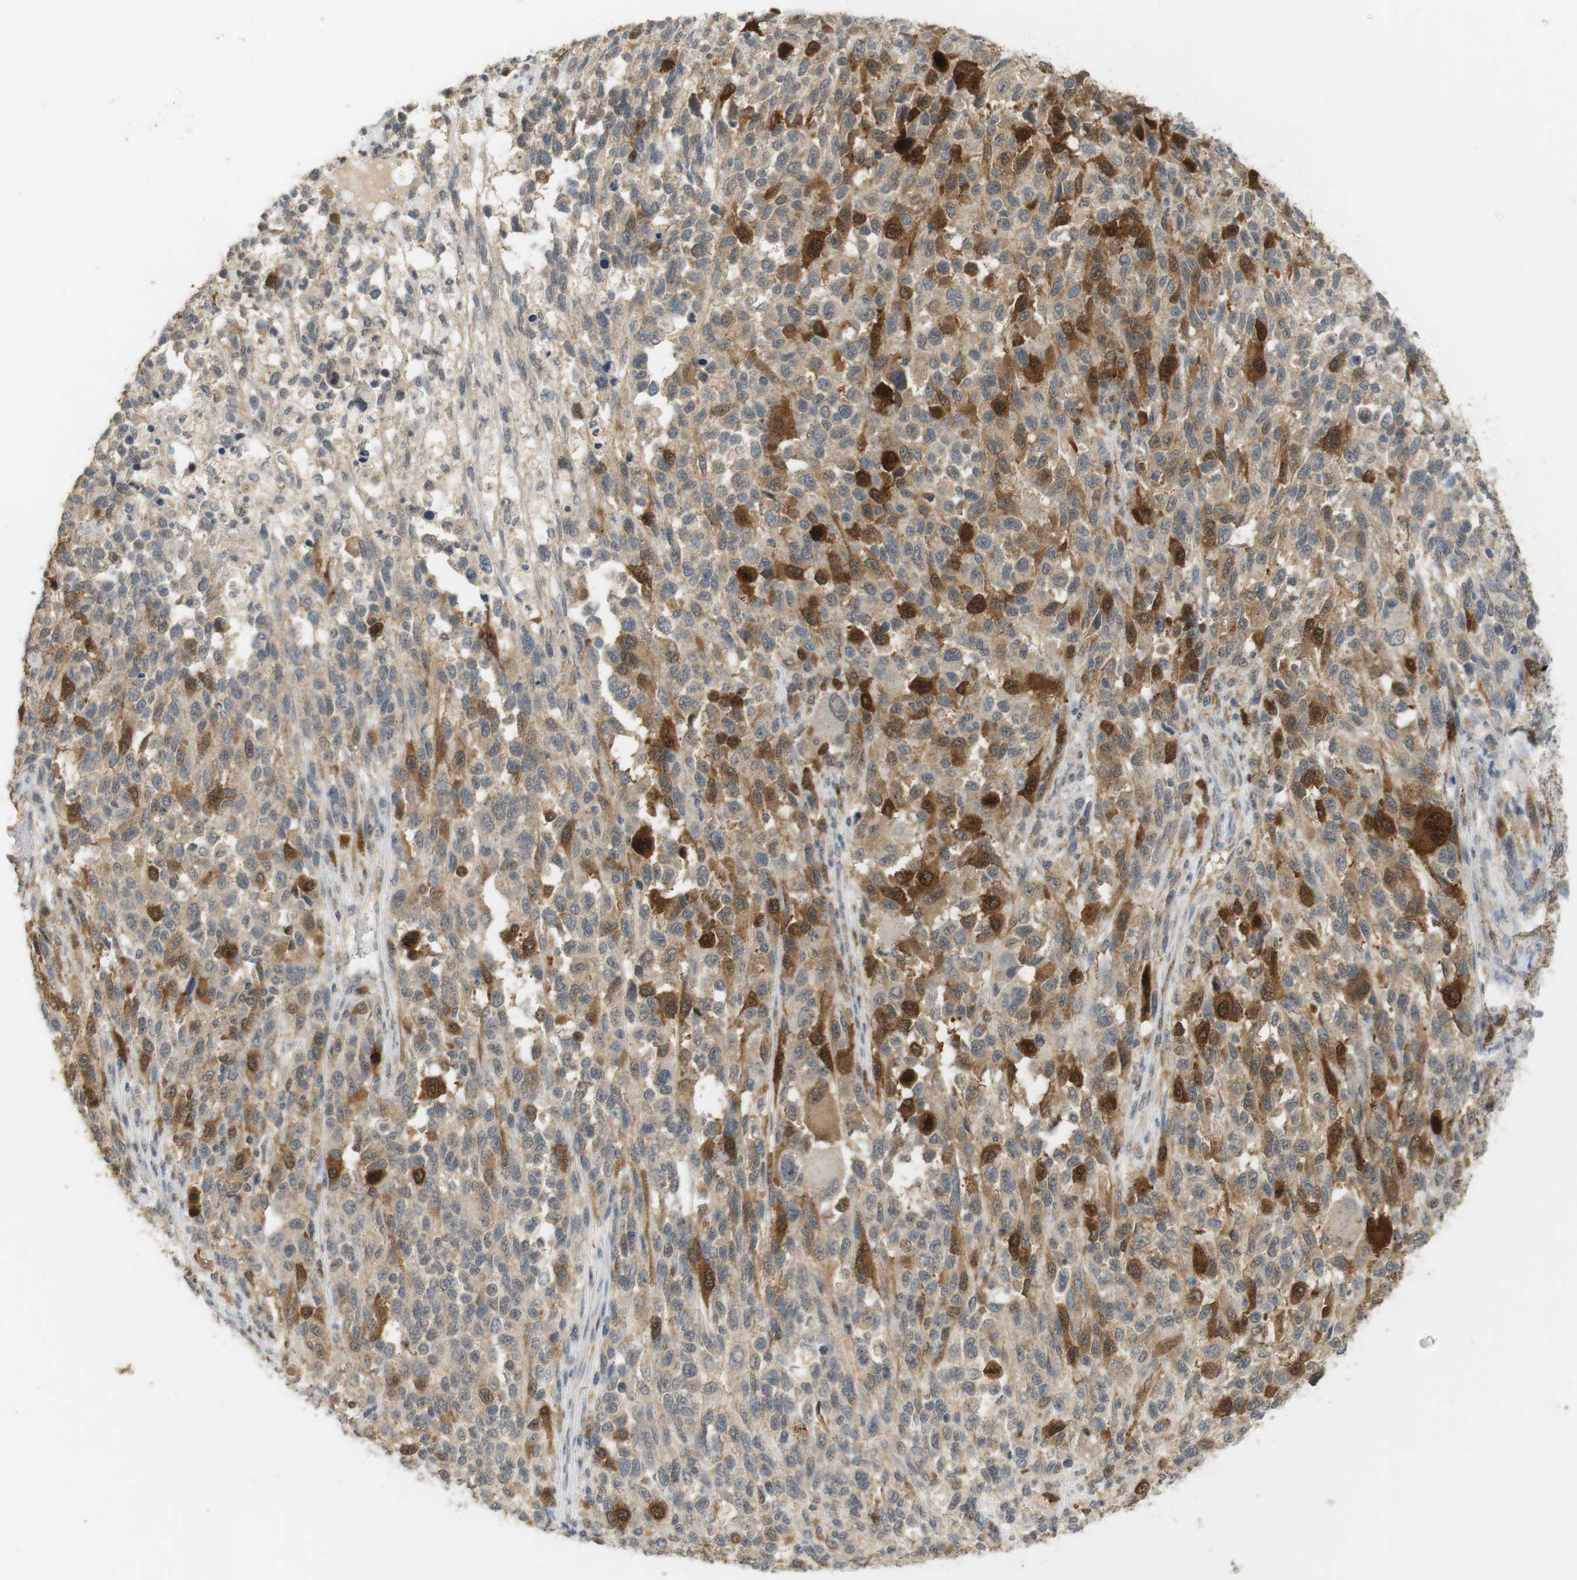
{"staining": {"intensity": "strong", "quantity": "<25%", "location": "cytoplasmic/membranous"}, "tissue": "melanoma", "cell_type": "Tumor cells", "image_type": "cancer", "snomed": [{"axis": "morphology", "description": "Malignant melanoma, Metastatic site"}, {"axis": "topography", "description": "Lymph node"}], "caption": "A high-resolution histopathology image shows IHC staining of malignant melanoma (metastatic site), which reveals strong cytoplasmic/membranous positivity in approximately <25% of tumor cells.", "gene": "TTK", "patient": {"sex": "male", "age": 61}}